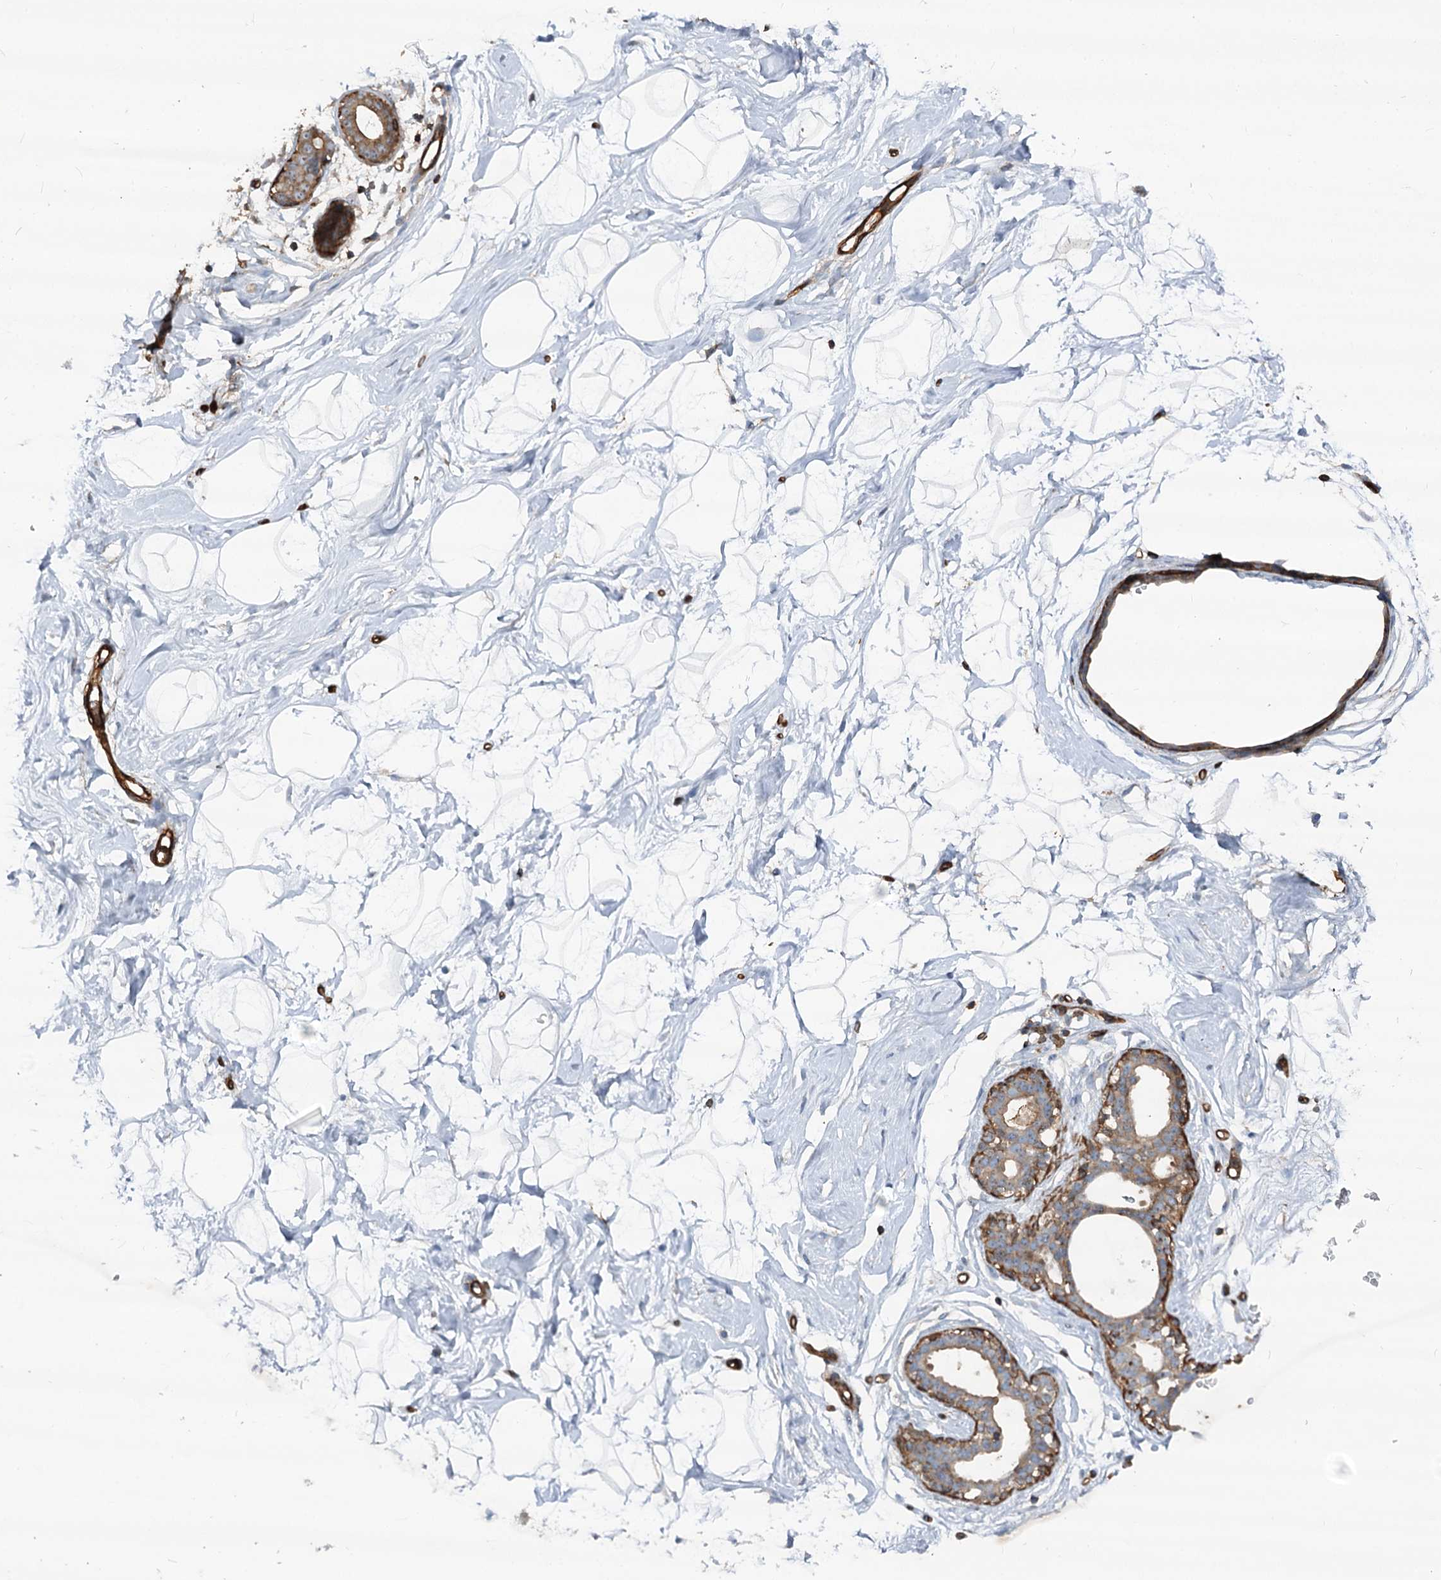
{"staining": {"intensity": "negative", "quantity": "none", "location": "none"}, "tissue": "breast", "cell_type": "Adipocytes", "image_type": "normal", "snomed": [{"axis": "morphology", "description": "Normal tissue, NOS"}, {"axis": "morphology", "description": "Adenoma, NOS"}, {"axis": "topography", "description": "Breast"}], "caption": "Protein analysis of unremarkable breast exhibits no significant positivity in adipocytes.", "gene": "WDR36", "patient": {"sex": "female", "age": 23}}